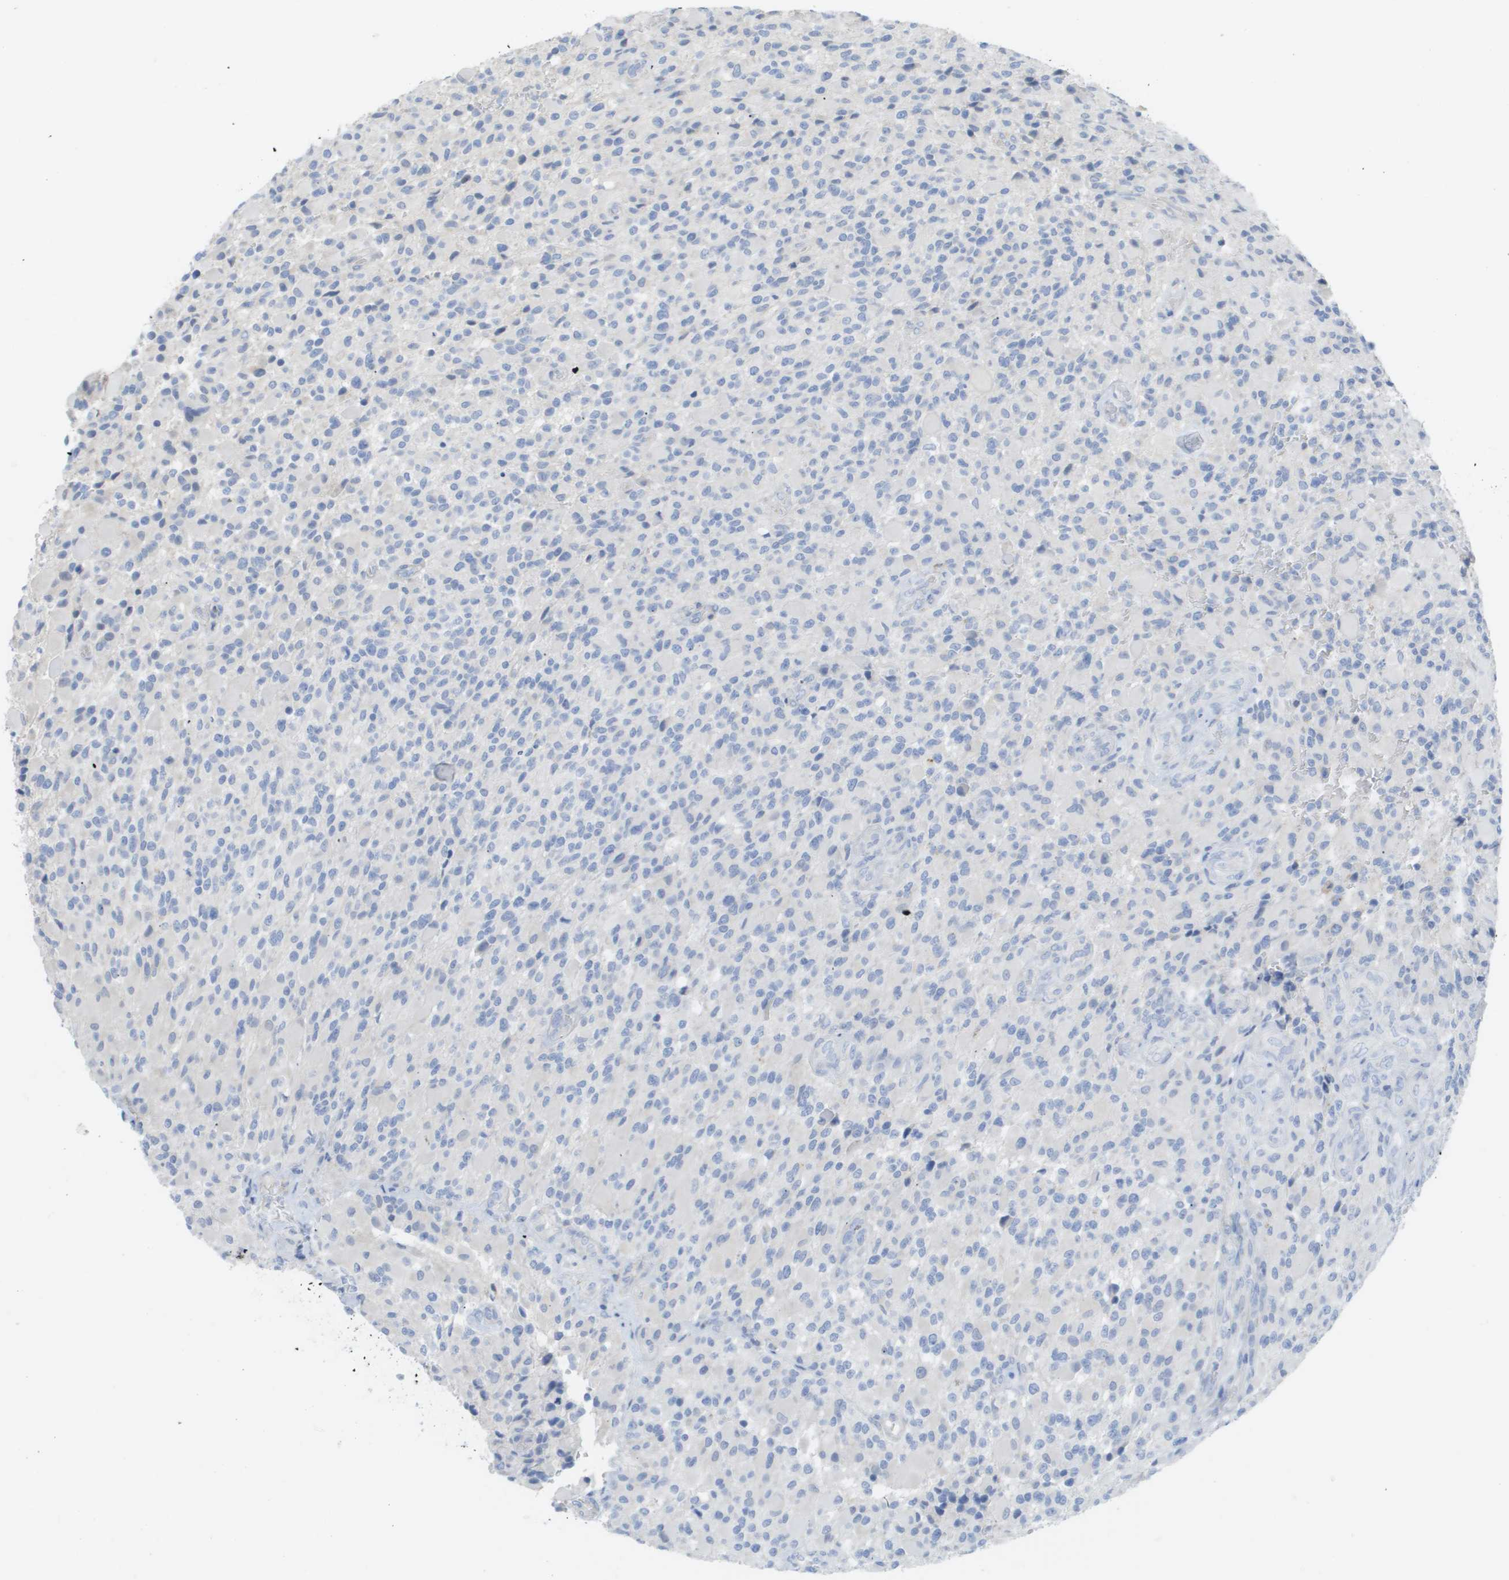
{"staining": {"intensity": "negative", "quantity": "none", "location": "none"}, "tissue": "glioma", "cell_type": "Tumor cells", "image_type": "cancer", "snomed": [{"axis": "morphology", "description": "Glioma, malignant, High grade"}, {"axis": "topography", "description": "Brain"}], "caption": "Glioma was stained to show a protein in brown. There is no significant expression in tumor cells. Nuclei are stained in blue.", "gene": "MYL3", "patient": {"sex": "male", "age": 71}}